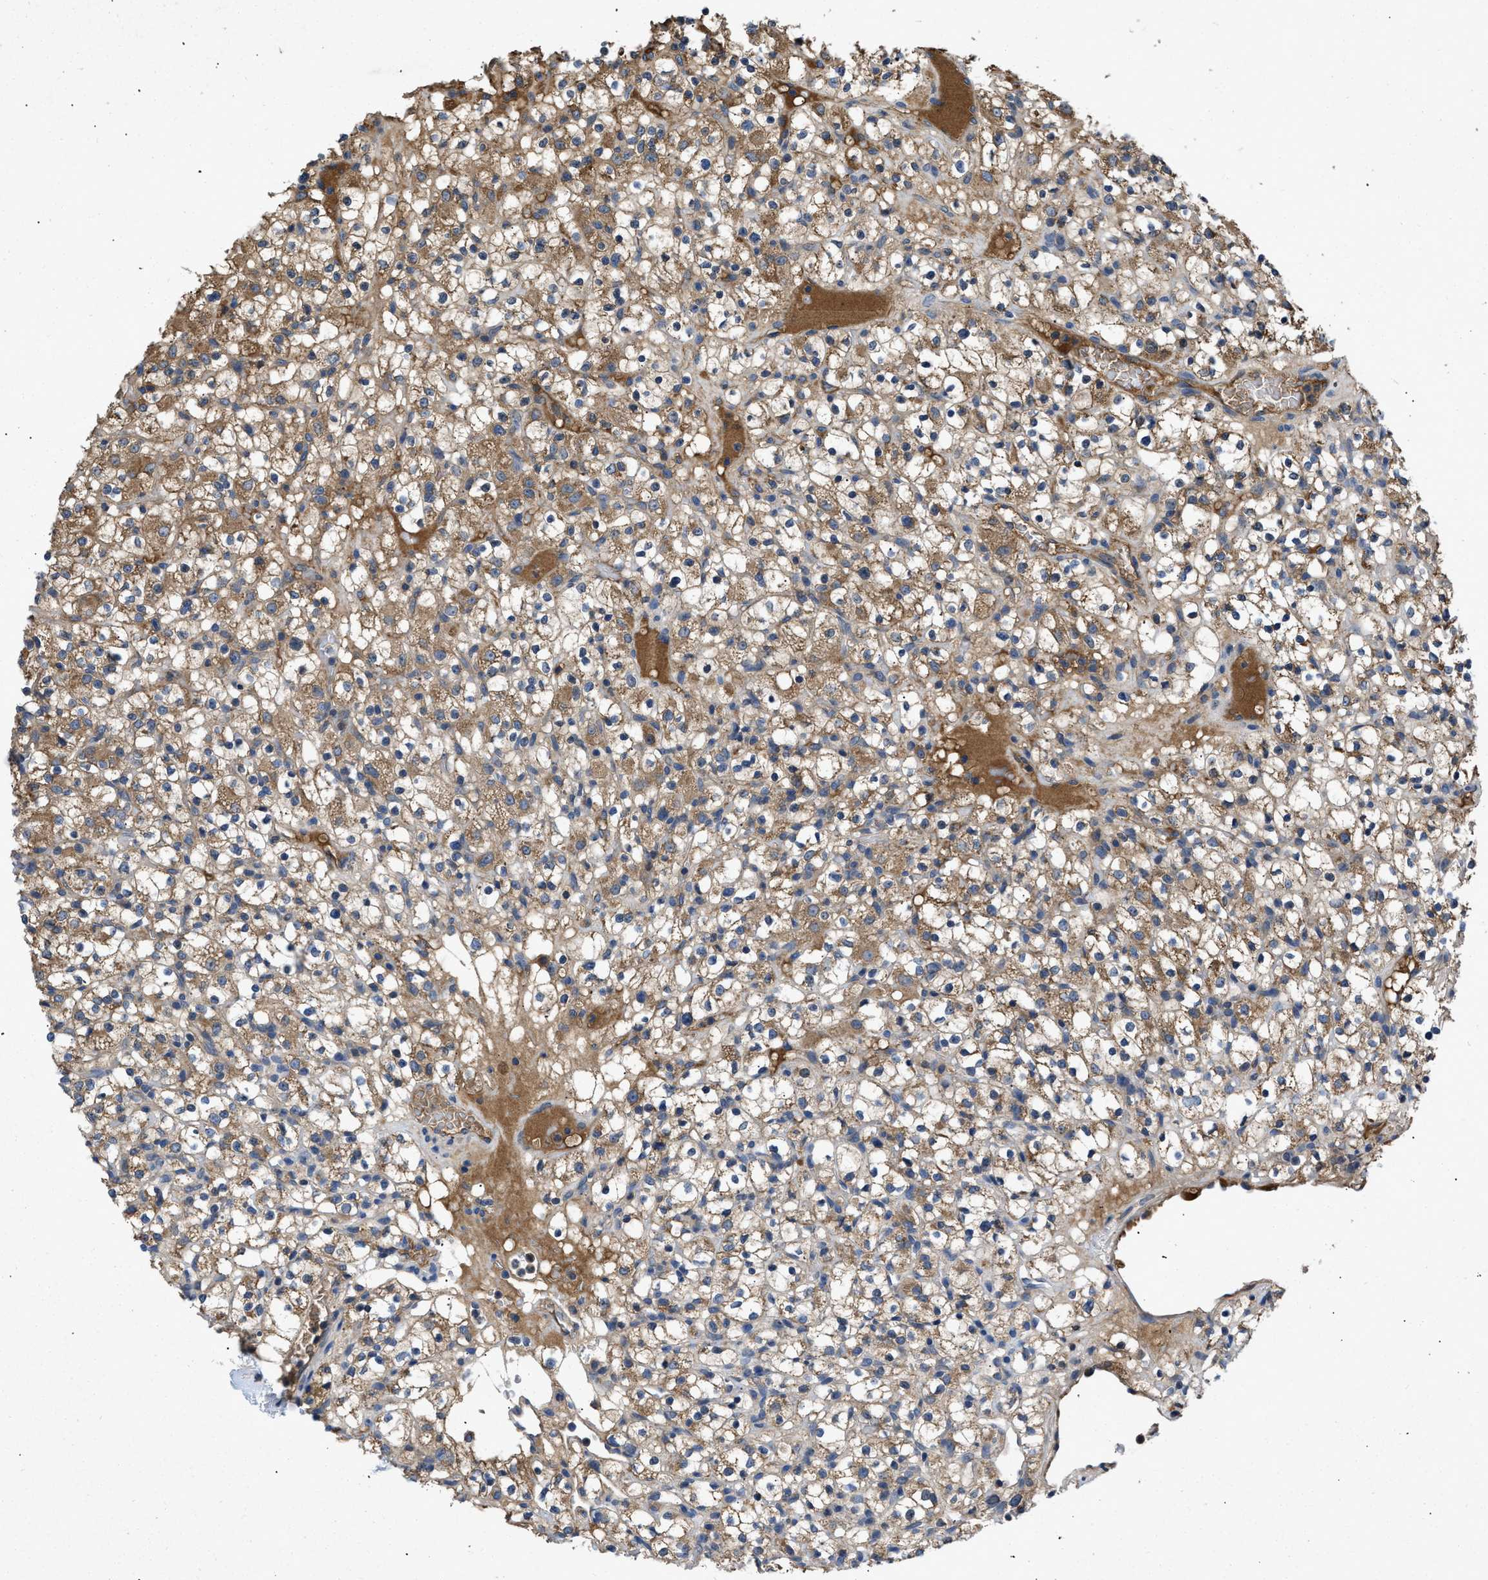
{"staining": {"intensity": "moderate", "quantity": ">75%", "location": "cytoplasmic/membranous"}, "tissue": "renal cancer", "cell_type": "Tumor cells", "image_type": "cancer", "snomed": [{"axis": "morphology", "description": "Normal tissue, NOS"}, {"axis": "morphology", "description": "Adenocarcinoma, NOS"}, {"axis": "topography", "description": "Kidney"}], "caption": "Renal cancer (adenocarcinoma) stained with DAB (3,3'-diaminobenzidine) IHC reveals medium levels of moderate cytoplasmic/membranous staining in about >75% of tumor cells.", "gene": "VPS4A", "patient": {"sex": "female", "age": 72}}